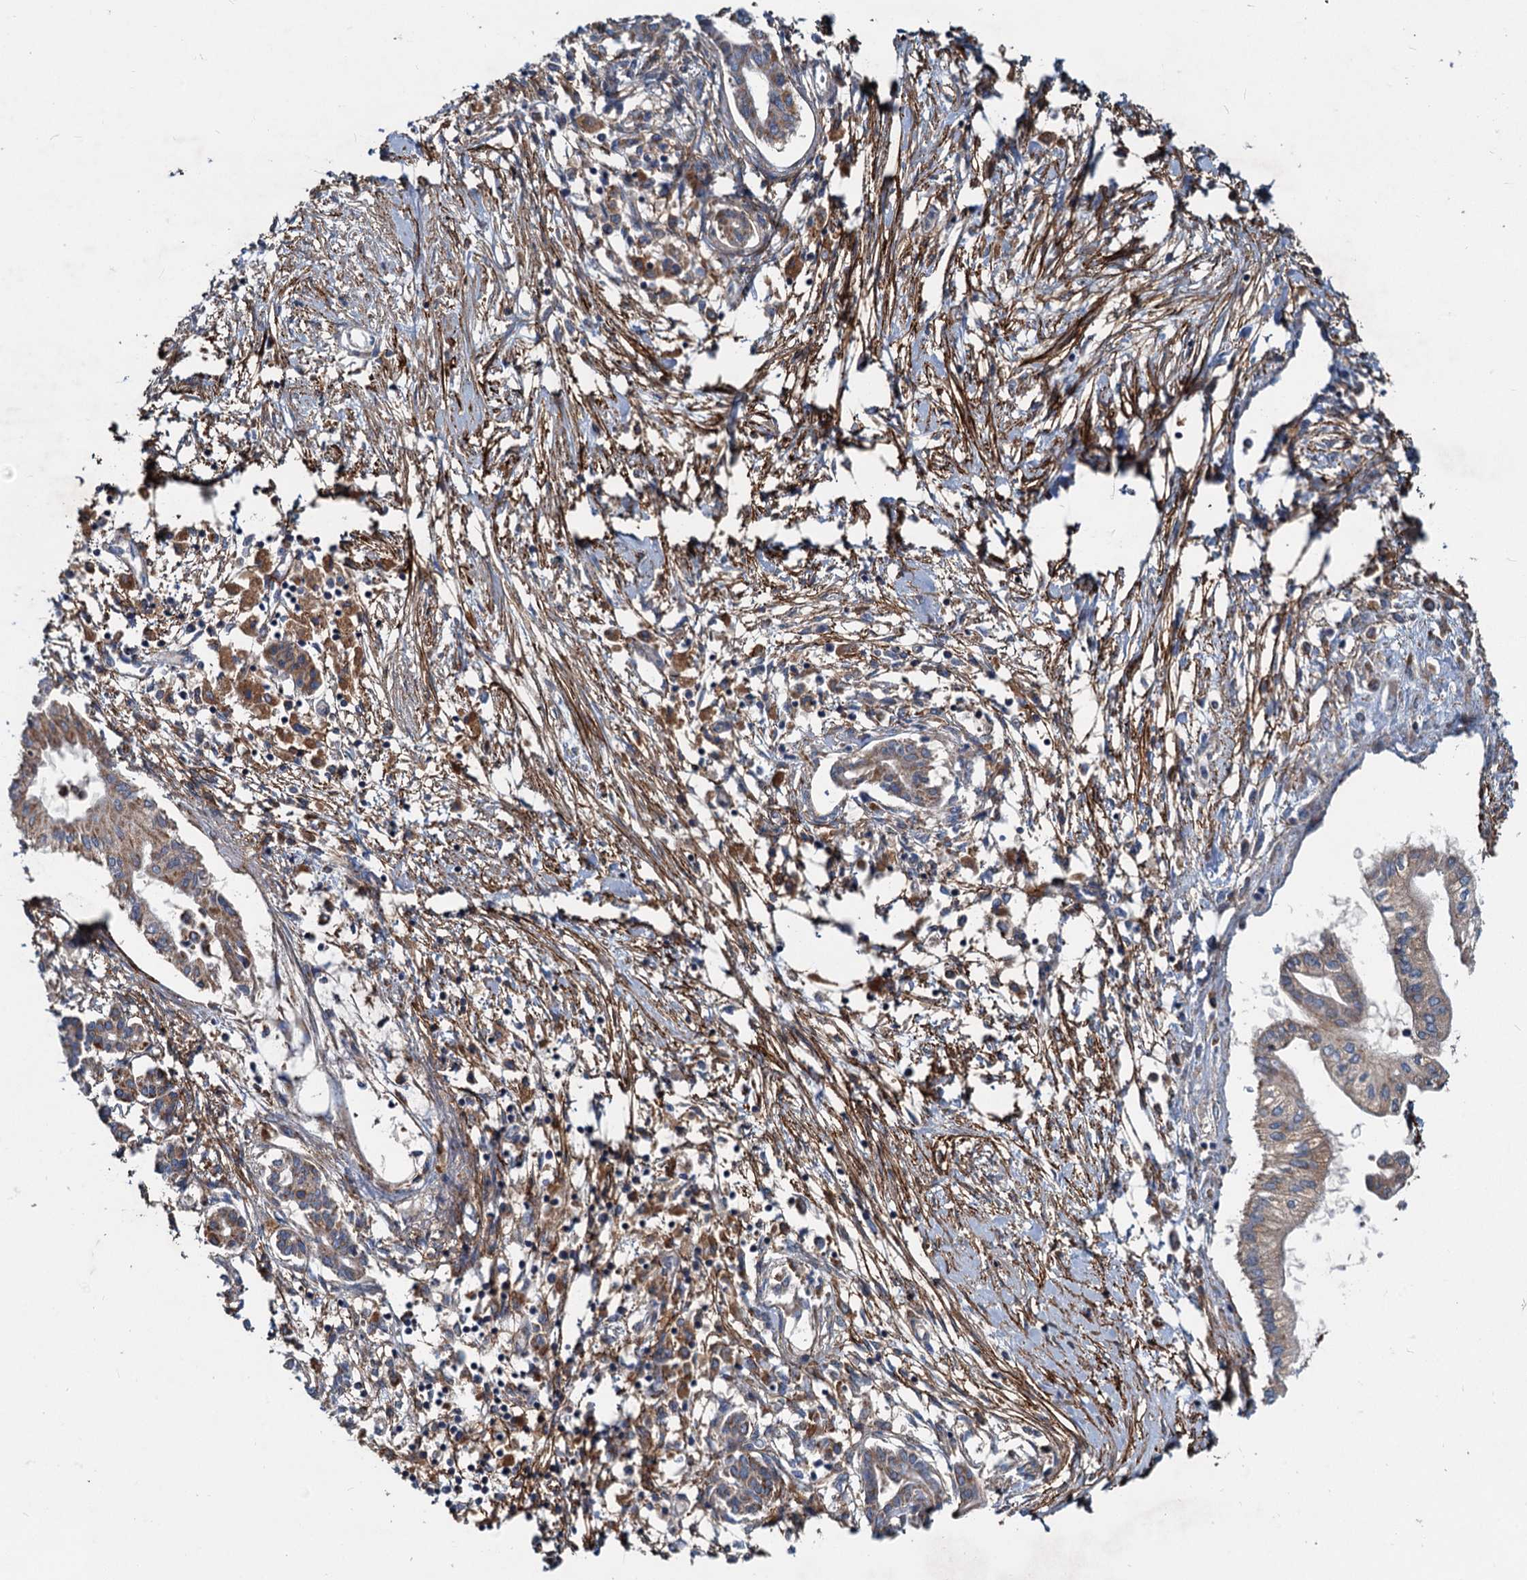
{"staining": {"intensity": "moderate", "quantity": "25%-75%", "location": "cytoplasmic/membranous"}, "tissue": "pancreatic cancer", "cell_type": "Tumor cells", "image_type": "cancer", "snomed": [{"axis": "morphology", "description": "Adenocarcinoma, NOS"}, {"axis": "topography", "description": "Pancreas"}], "caption": "Human pancreatic cancer (adenocarcinoma) stained for a protein (brown) exhibits moderate cytoplasmic/membranous positive staining in about 25%-75% of tumor cells.", "gene": "ADCY2", "patient": {"sex": "female", "age": 50}}